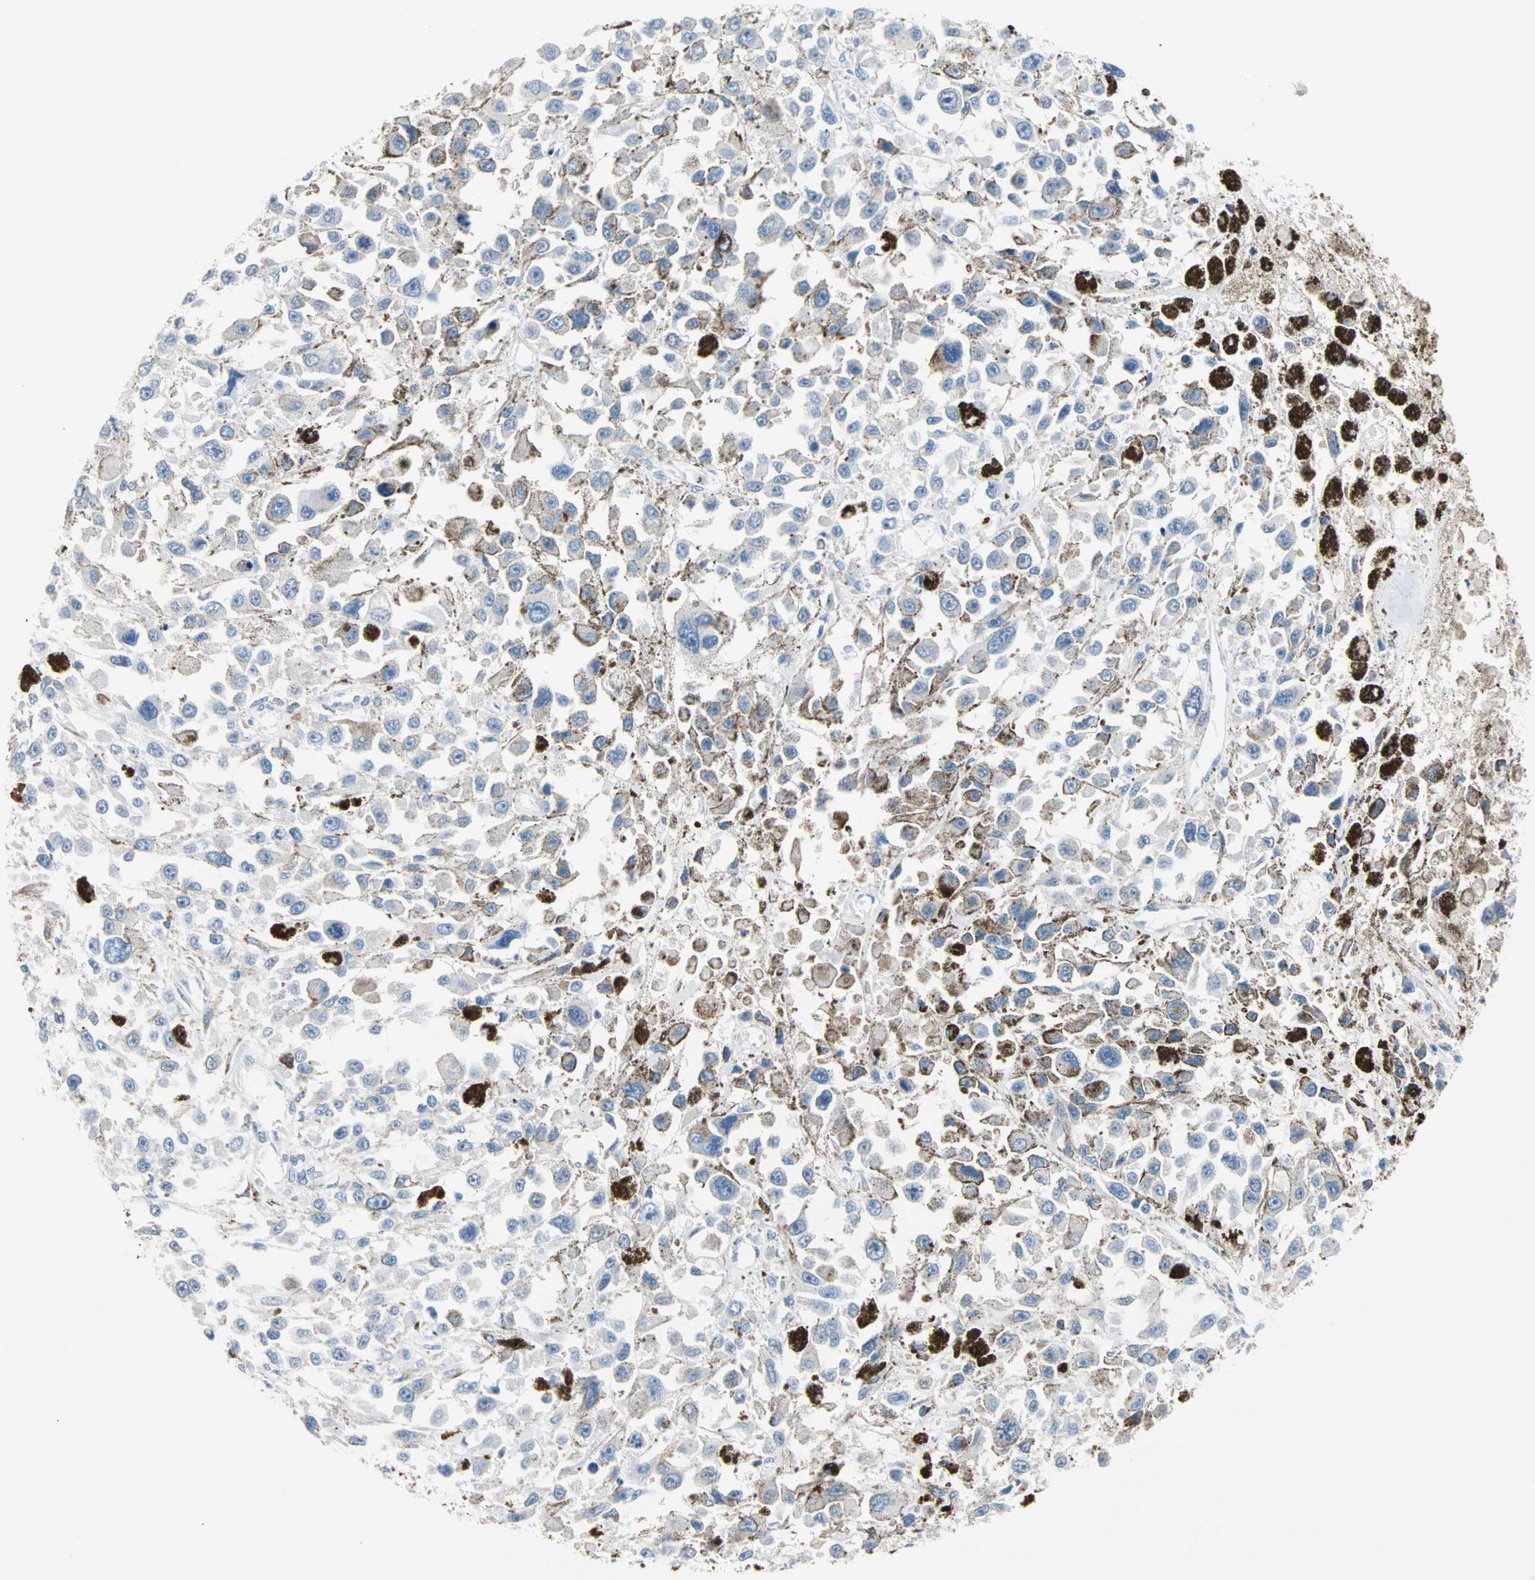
{"staining": {"intensity": "negative", "quantity": "none", "location": "none"}, "tissue": "melanoma", "cell_type": "Tumor cells", "image_type": "cancer", "snomed": [{"axis": "morphology", "description": "Malignant melanoma, Metastatic site"}, {"axis": "topography", "description": "Lymph node"}], "caption": "Tumor cells are negative for protein expression in human malignant melanoma (metastatic site). The staining was performed using DAB to visualize the protein expression in brown, while the nuclei were stained in blue with hematoxylin (Magnification: 20x).", "gene": "ULBP1", "patient": {"sex": "male", "age": 59}}